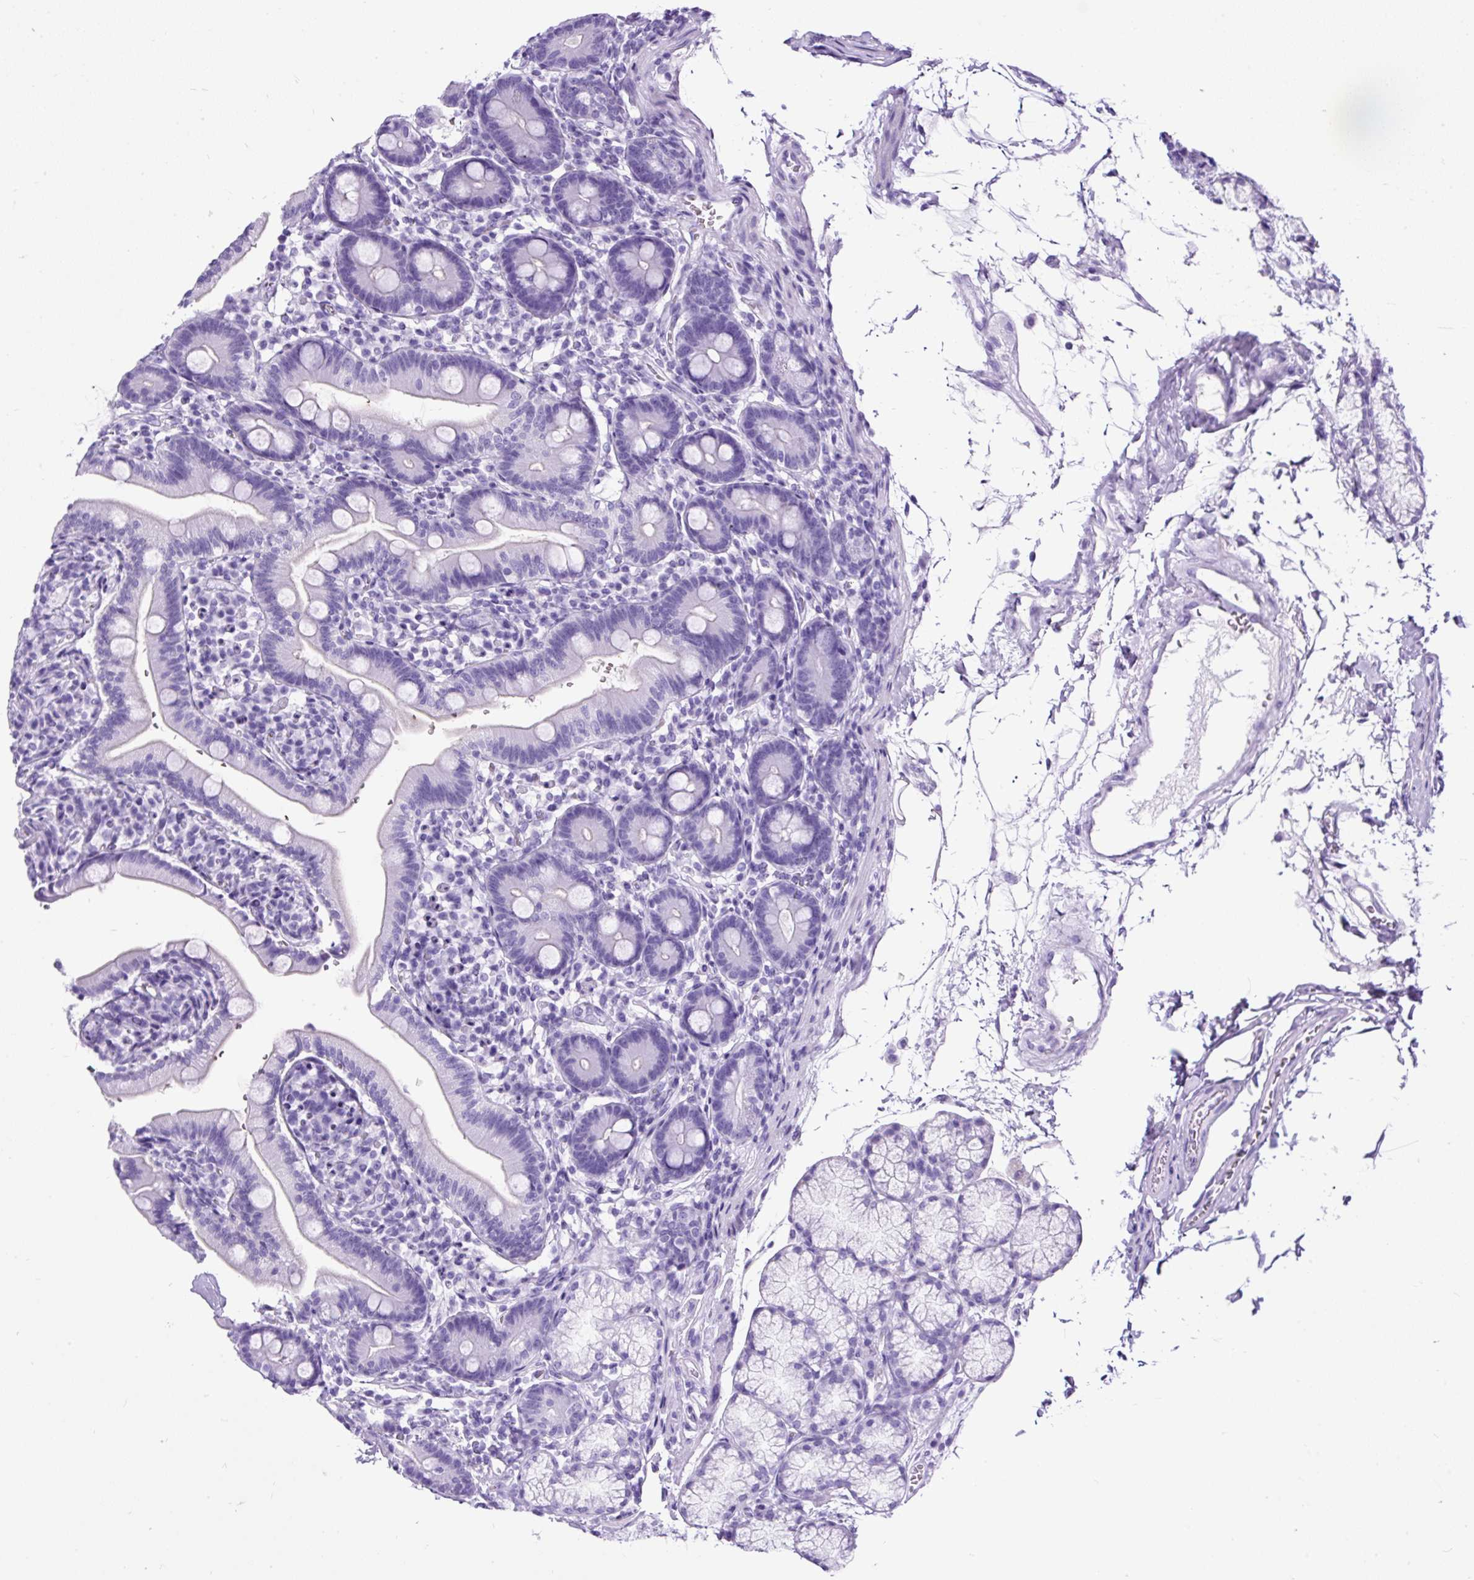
{"staining": {"intensity": "negative", "quantity": "none", "location": "none"}, "tissue": "duodenum", "cell_type": "Glandular cells", "image_type": "normal", "snomed": [{"axis": "morphology", "description": "Normal tissue, NOS"}, {"axis": "topography", "description": "Duodenum"}], "caption": "Immunohistochemistry (IHC) of unremarkable human duodenum demonstrates no positivity in glandular cells.", "gene": "CEL", "patient": {"sex": "female", "age": 67}}